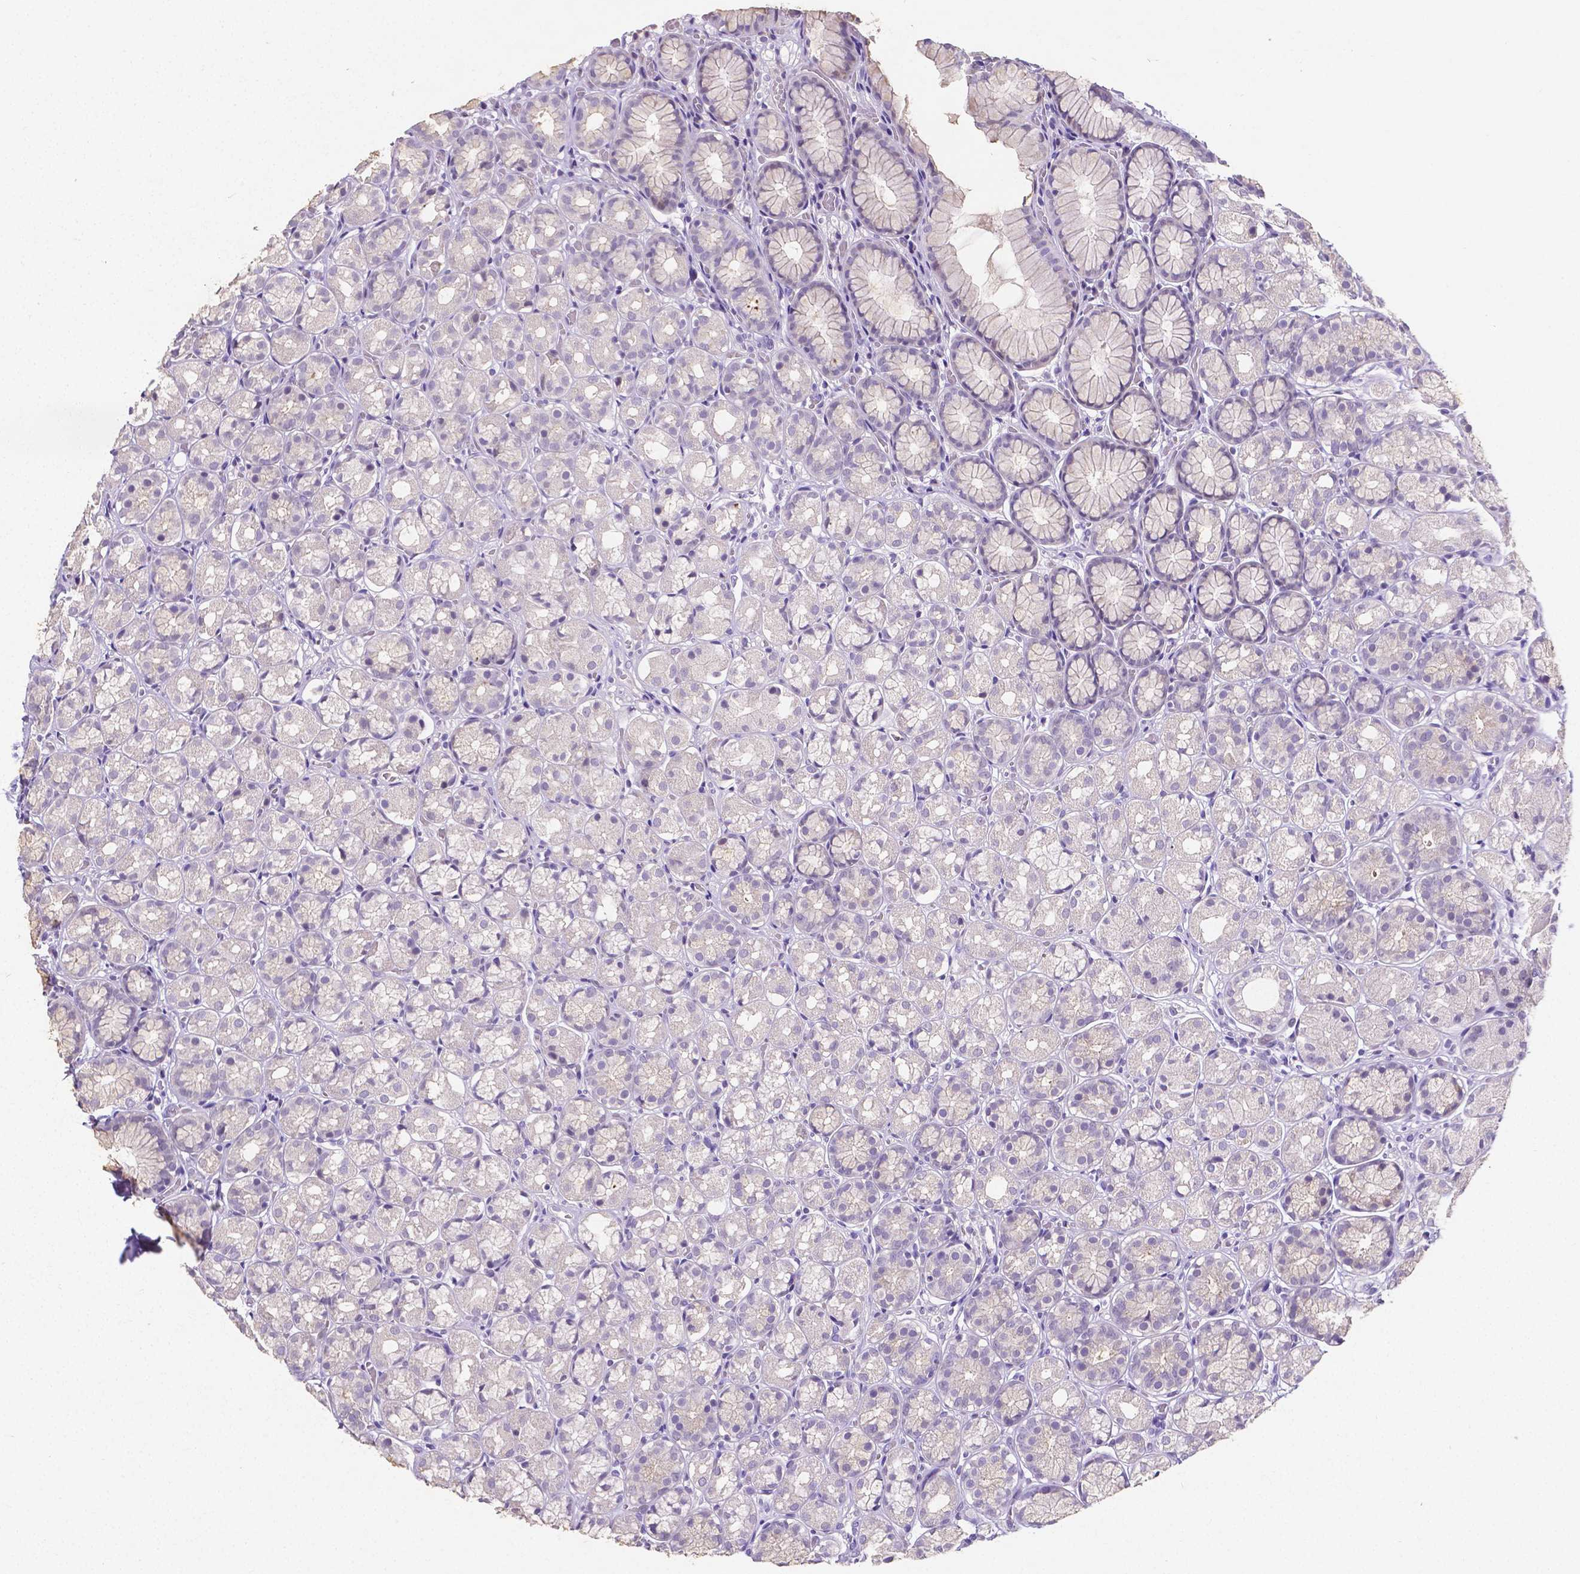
{"staining": {"intensity": "negative", "quantity": "none", "location": "none"}, "tissue": "stomach", "cell_type": "Glandular cells", "image_type": "normal", "snomed": [{"axis": "morphology", "description": "Normal tissue, NOS"}, {"axis": "topography", "description": "Stomach"}], "caption": "A histopathology image of stomach stained for a protein displays no brown staining in glandular cells. Nuclei are stained in blue.", "gene": "SATB2", "patient": {"sex": "male", "age": 70}}